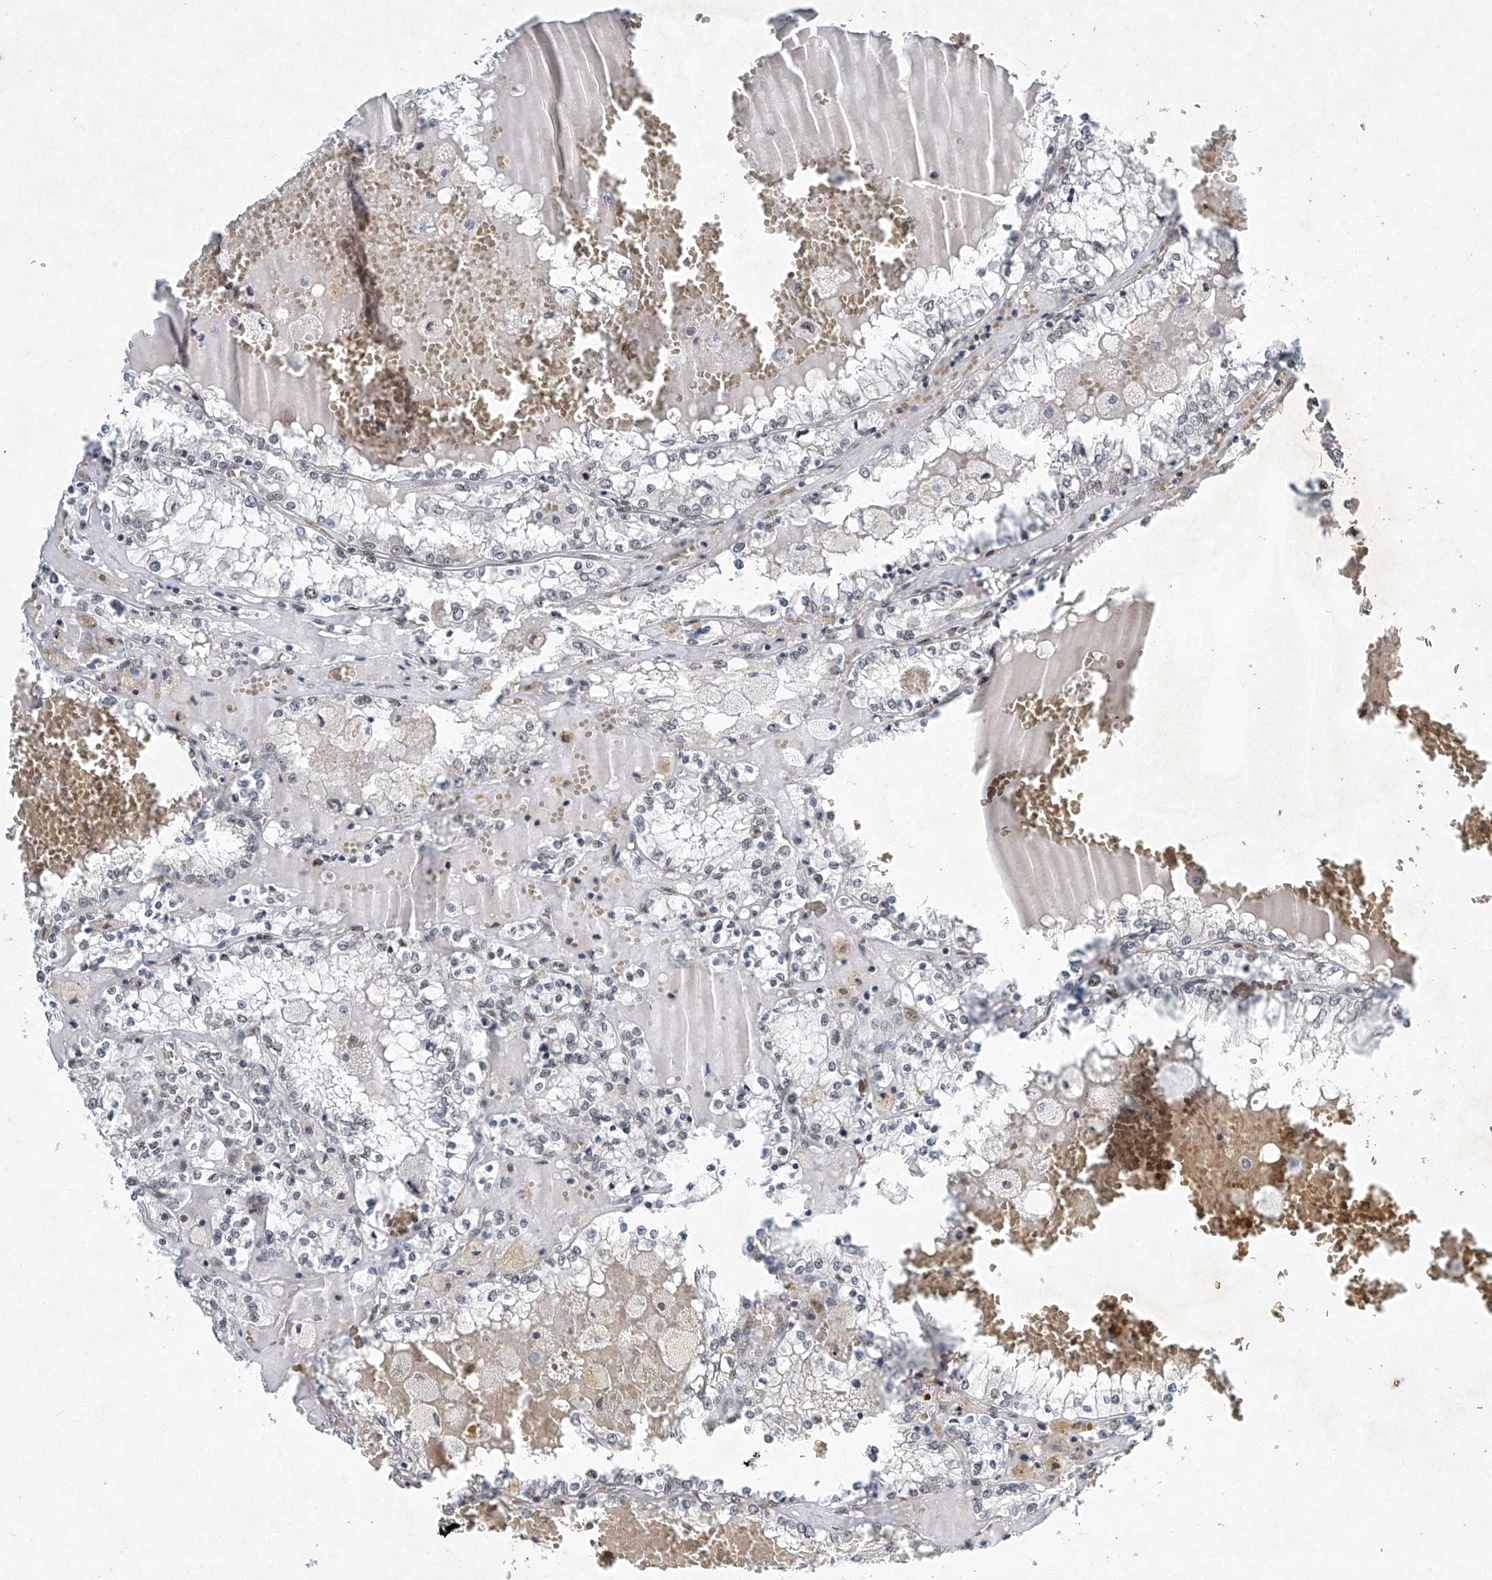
{"staining": {"intensity": "weak", "quantity": "<25%", "location": "nuclear"}, "tissue": "renal cancer", "cell_type": "Tumor cells", "image_type": "cancer", "snomed": [{"axis": "morphology", "description": "Adenocarcinoma, NOS"}, {"axis": "topography", "description": "Kidney"}], "caption": "The immunohistochemistry histopathology image has no significant staining in tumor cells of renal cancer tissue.", "gene": "TFDP1", "patient": {"sex": "female", "age": 56}}